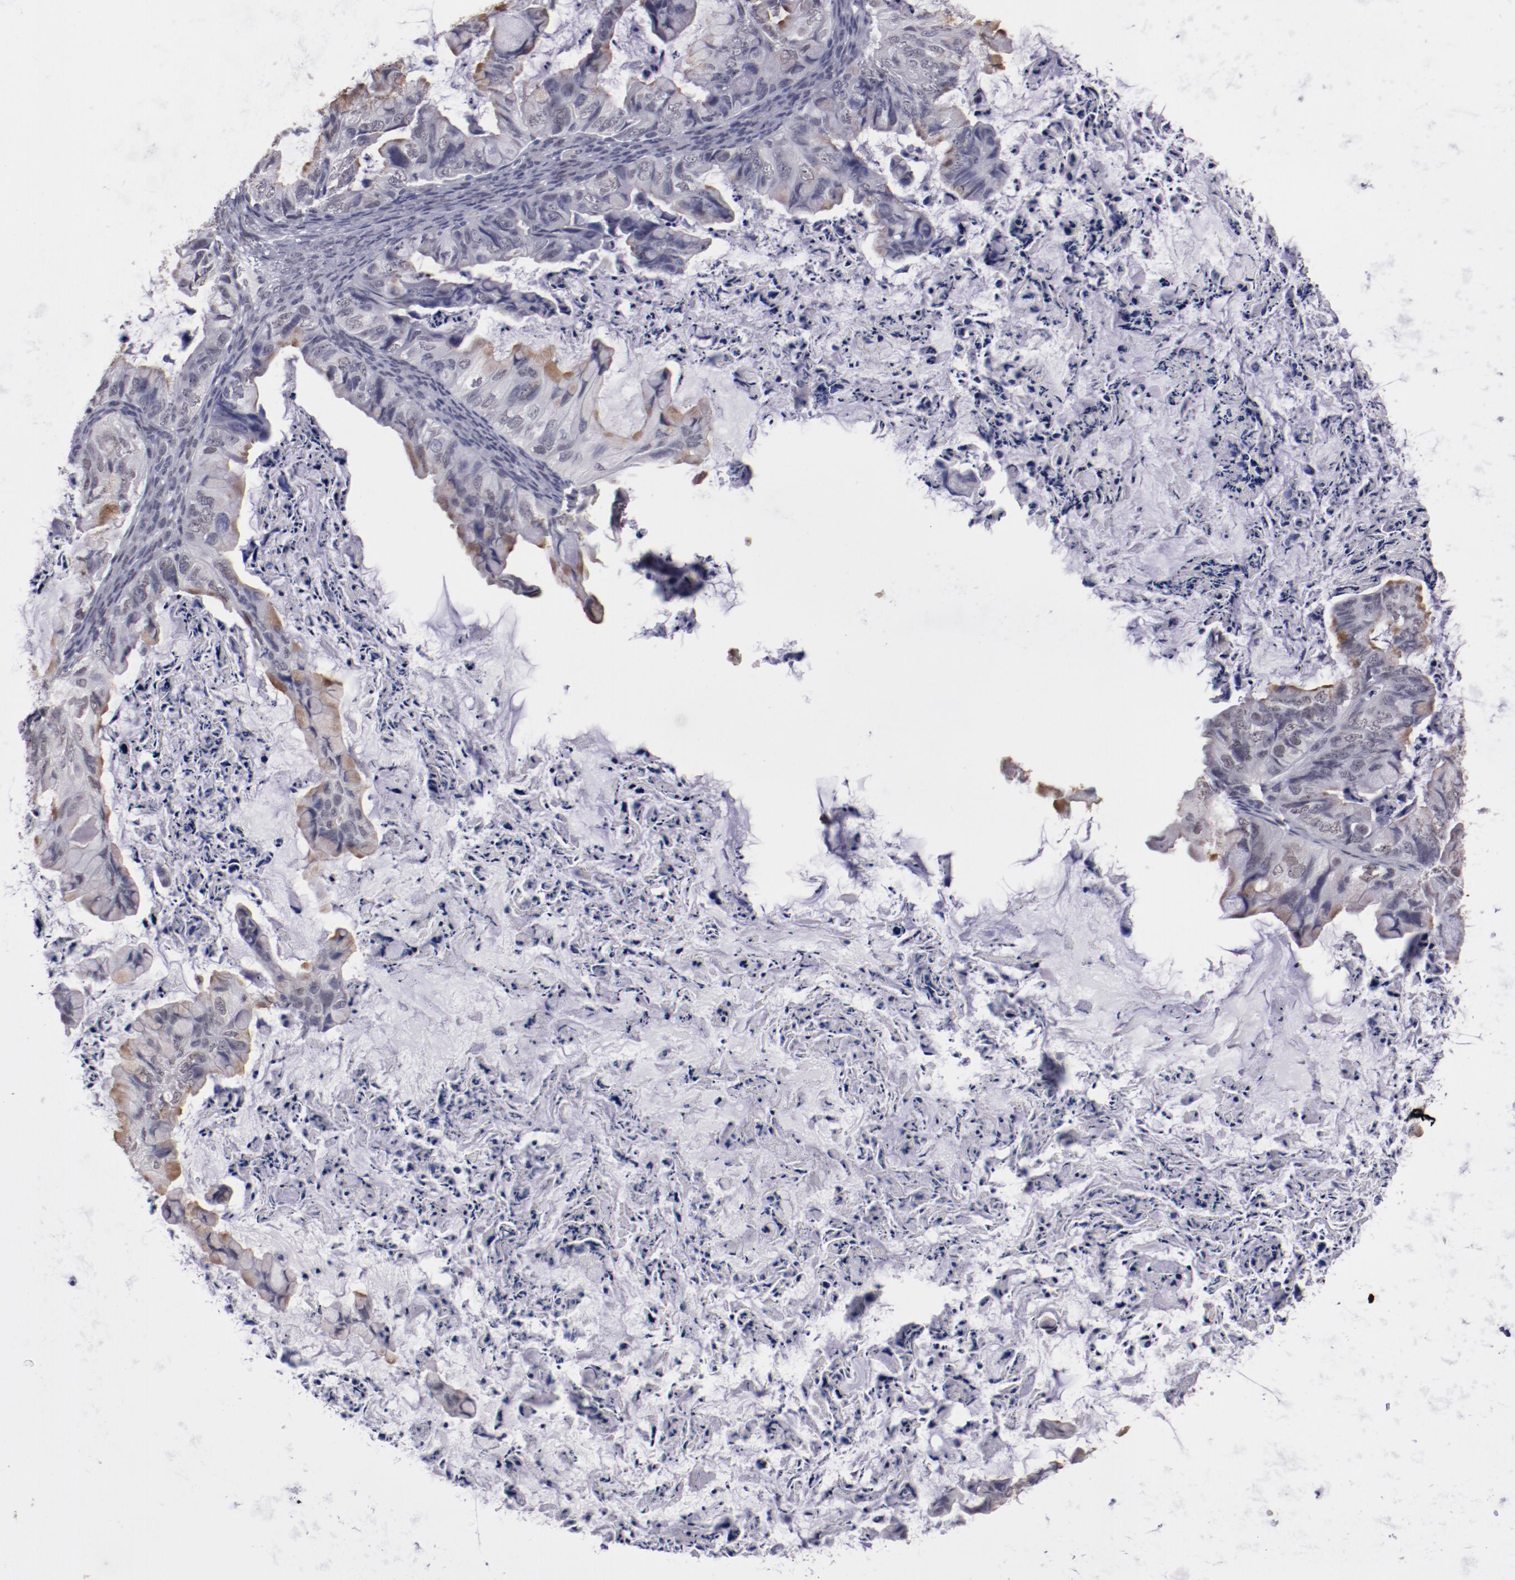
{"staining": {"intensity": "weak", "quantity": "25%-75%", "location": "cytoplasmic/membranous"}, "tissue": "ovarian cancer", "cell_type": "Tumor cells", "image_type": "cancer", "snomed": [{"axis": "morphology", "description": "Cystadenocarcinoma, mucinous, NOS"}, {"axis": "topography", "description": "Ovary"}], "caption": "Human ovarian cancer (mucinous cystadenocarcinoma) stained with a brown dye reveals weak cytoplasmic/membranous positive staining in approximately 25%-75% of tumor cells.", "gene": "IRF4", "patient": {"sex": "female", "age": 36}}